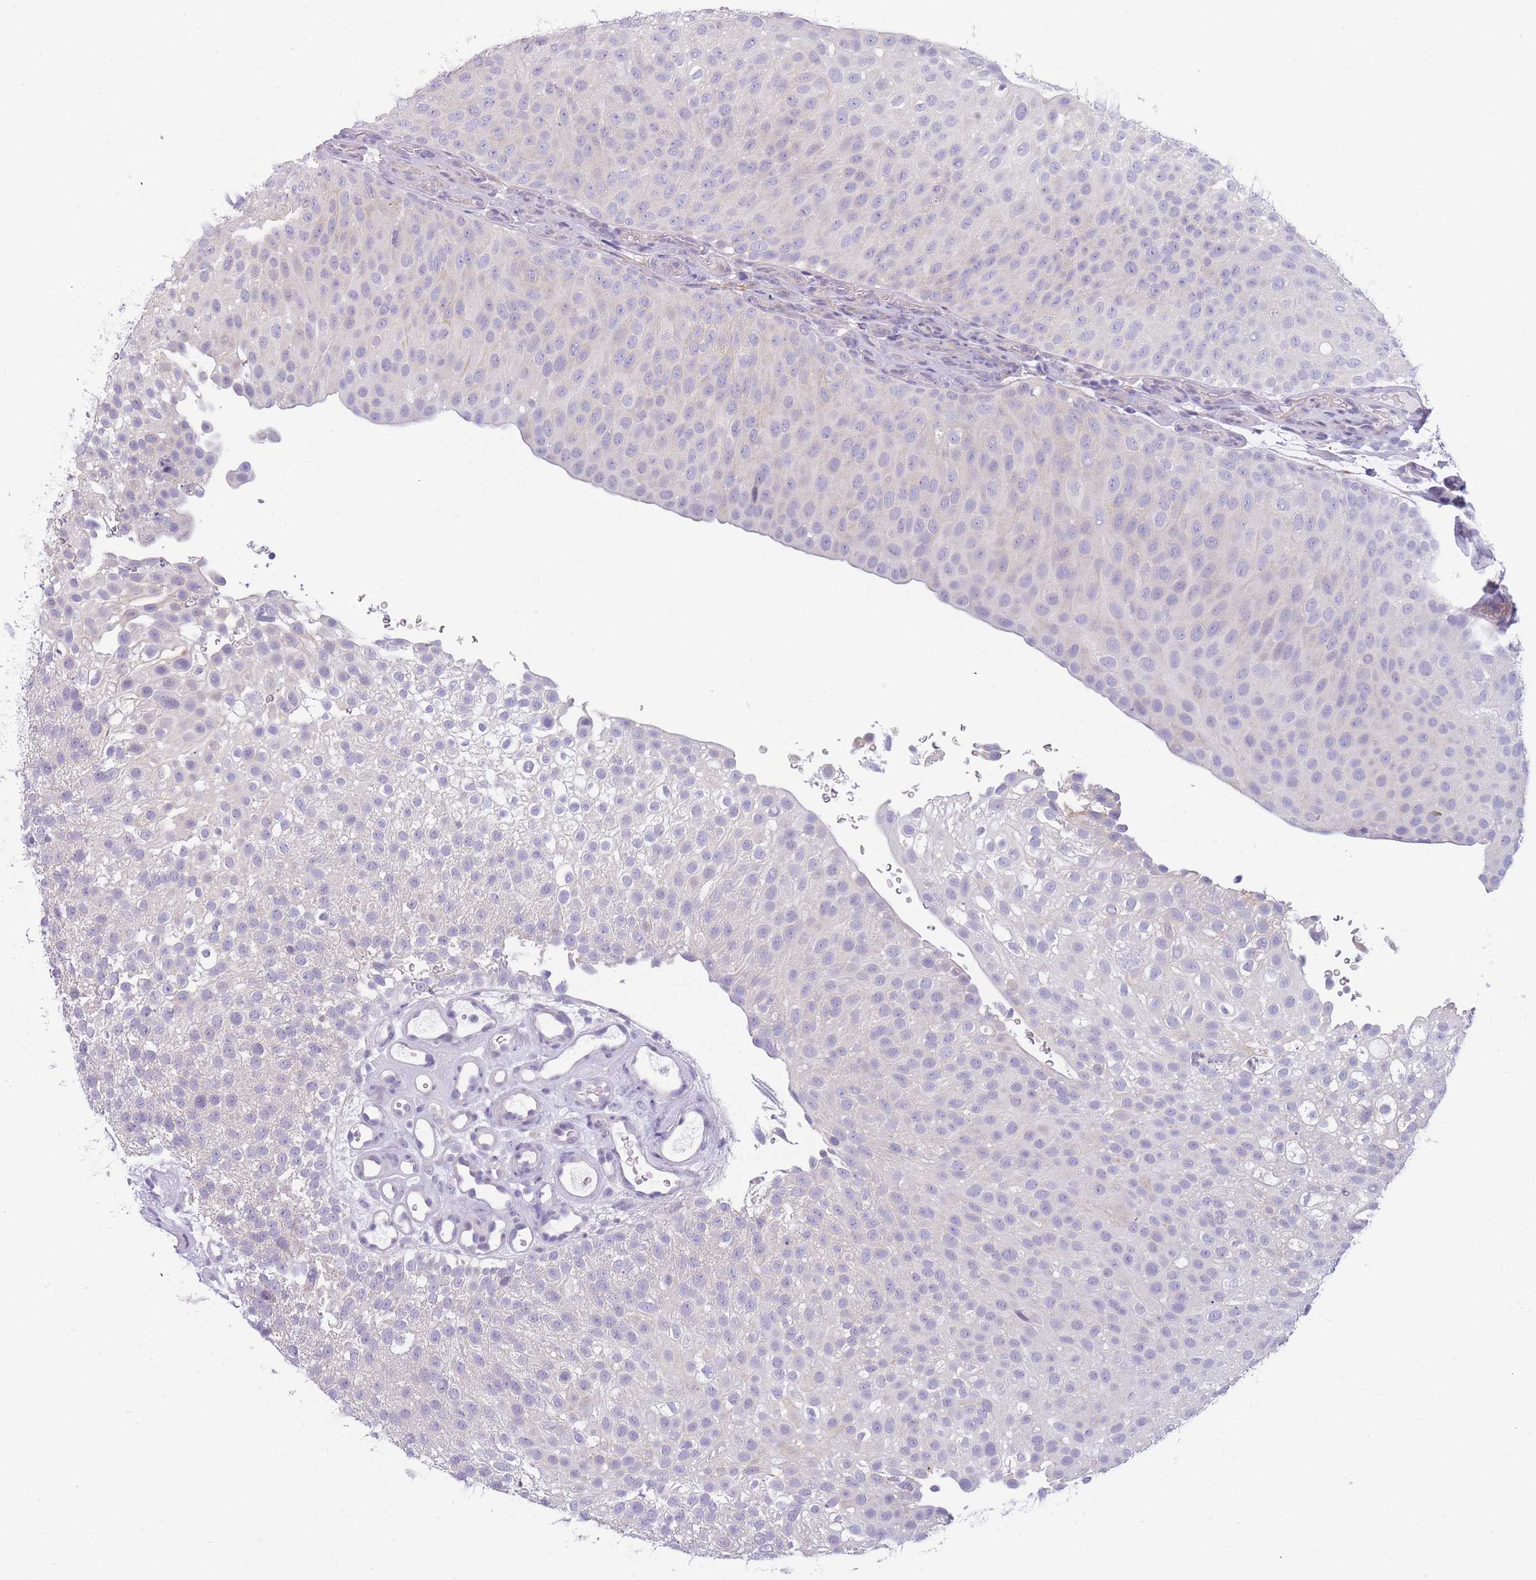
{"staining": {"intensity": "weak", "quantity": "25%-75%", "location": "cytoplasmic/membranous"}, "tissue": "urothelial cancer", "cell_type": "Tumor cells", "image_type": "cancer", "snomed": [{"axis": "morphology", "description": "Urothelial carcinoma, Low grade"}, {"axis": "topography", "description": "Urinary bladder"}], "caption": "This is an image of IHC staining of urothelial cancer, which shows weak expression in the cytoplasmic/membranous of tumor cells.", "gene": "NDUFAF6", "patient": {"sex": "male", "age": 78}}